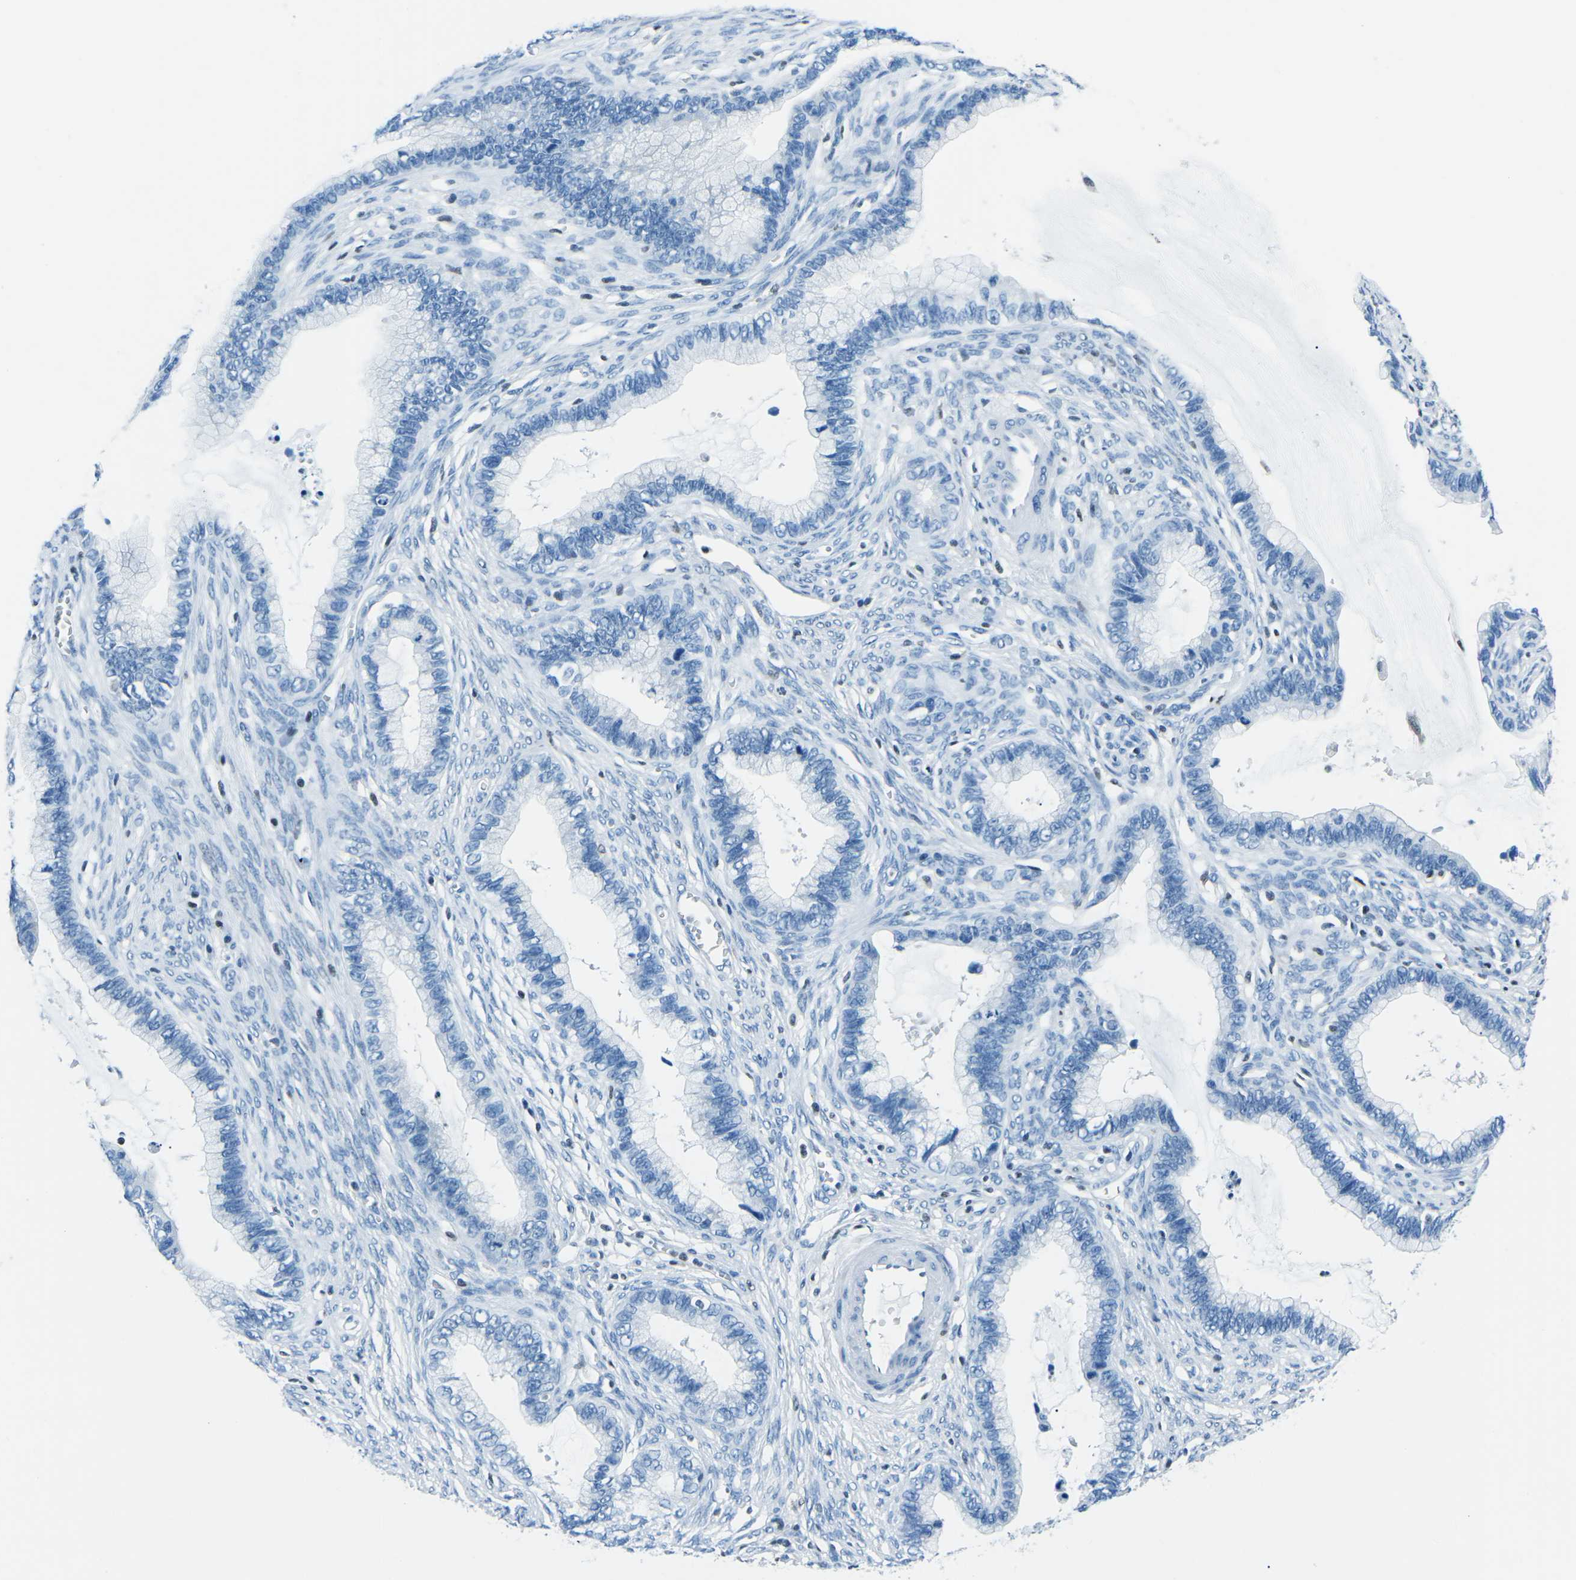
{"staining": {"intensity": "negative", "quantity": "none", "location": "none"}, "tissue": "cervical cancer", "cell_type": "Tumor cells", "image_type": "cancer", "snomed": [{"axis": "morphology", "description": "Adenocarcinoma, NOS"}, {"axis": "topography", "description": "Cervix"}], "caption": "DAB immunohistochemical staining of human cervical cancer (adenocarcinoma) displays no significant staining in tumor cells.", "gene": "CELF2", "patient": {"sex": "female", "age": 44}}